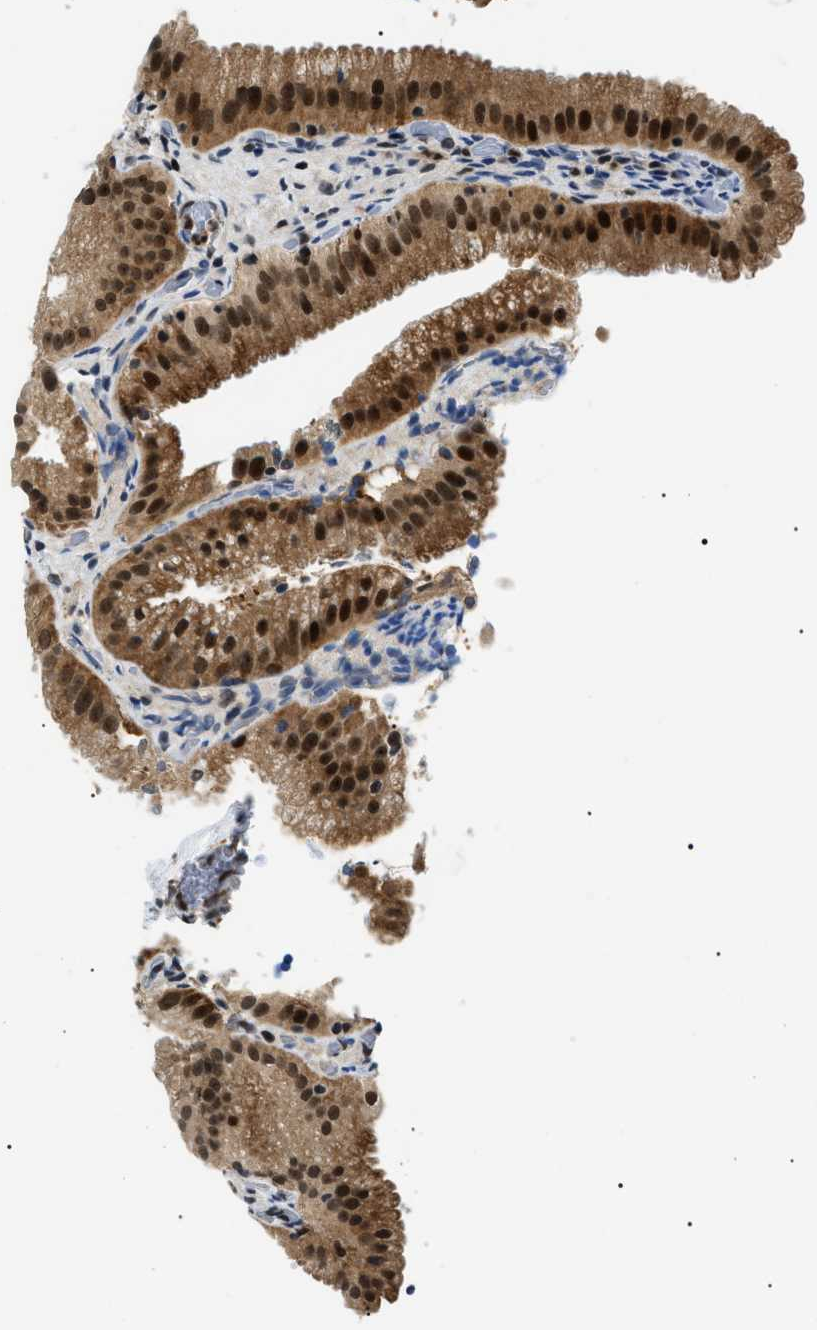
{"staining": {"intensity": "strong", "quantity": ">75%", "location": "cytoplasmic/membranous,nuclear"}, "tissue": "gallbladder", "cell_type": "Glandular cells", "image_type": "normal", "snomed": [{"axis": "morphology", "description": "Normal tissue, NOS"}, {"axis": "topography", "description": "Gallbladder"}], "caption": "Brown immunohistochemical staining in normal human gallbladder demonstrates strong cytoplasmic/membranous,nuclear expression in approximately >75% of glandular cells.", "gene": "RBM15", "patient": {"sex": "male", "age": 54}}